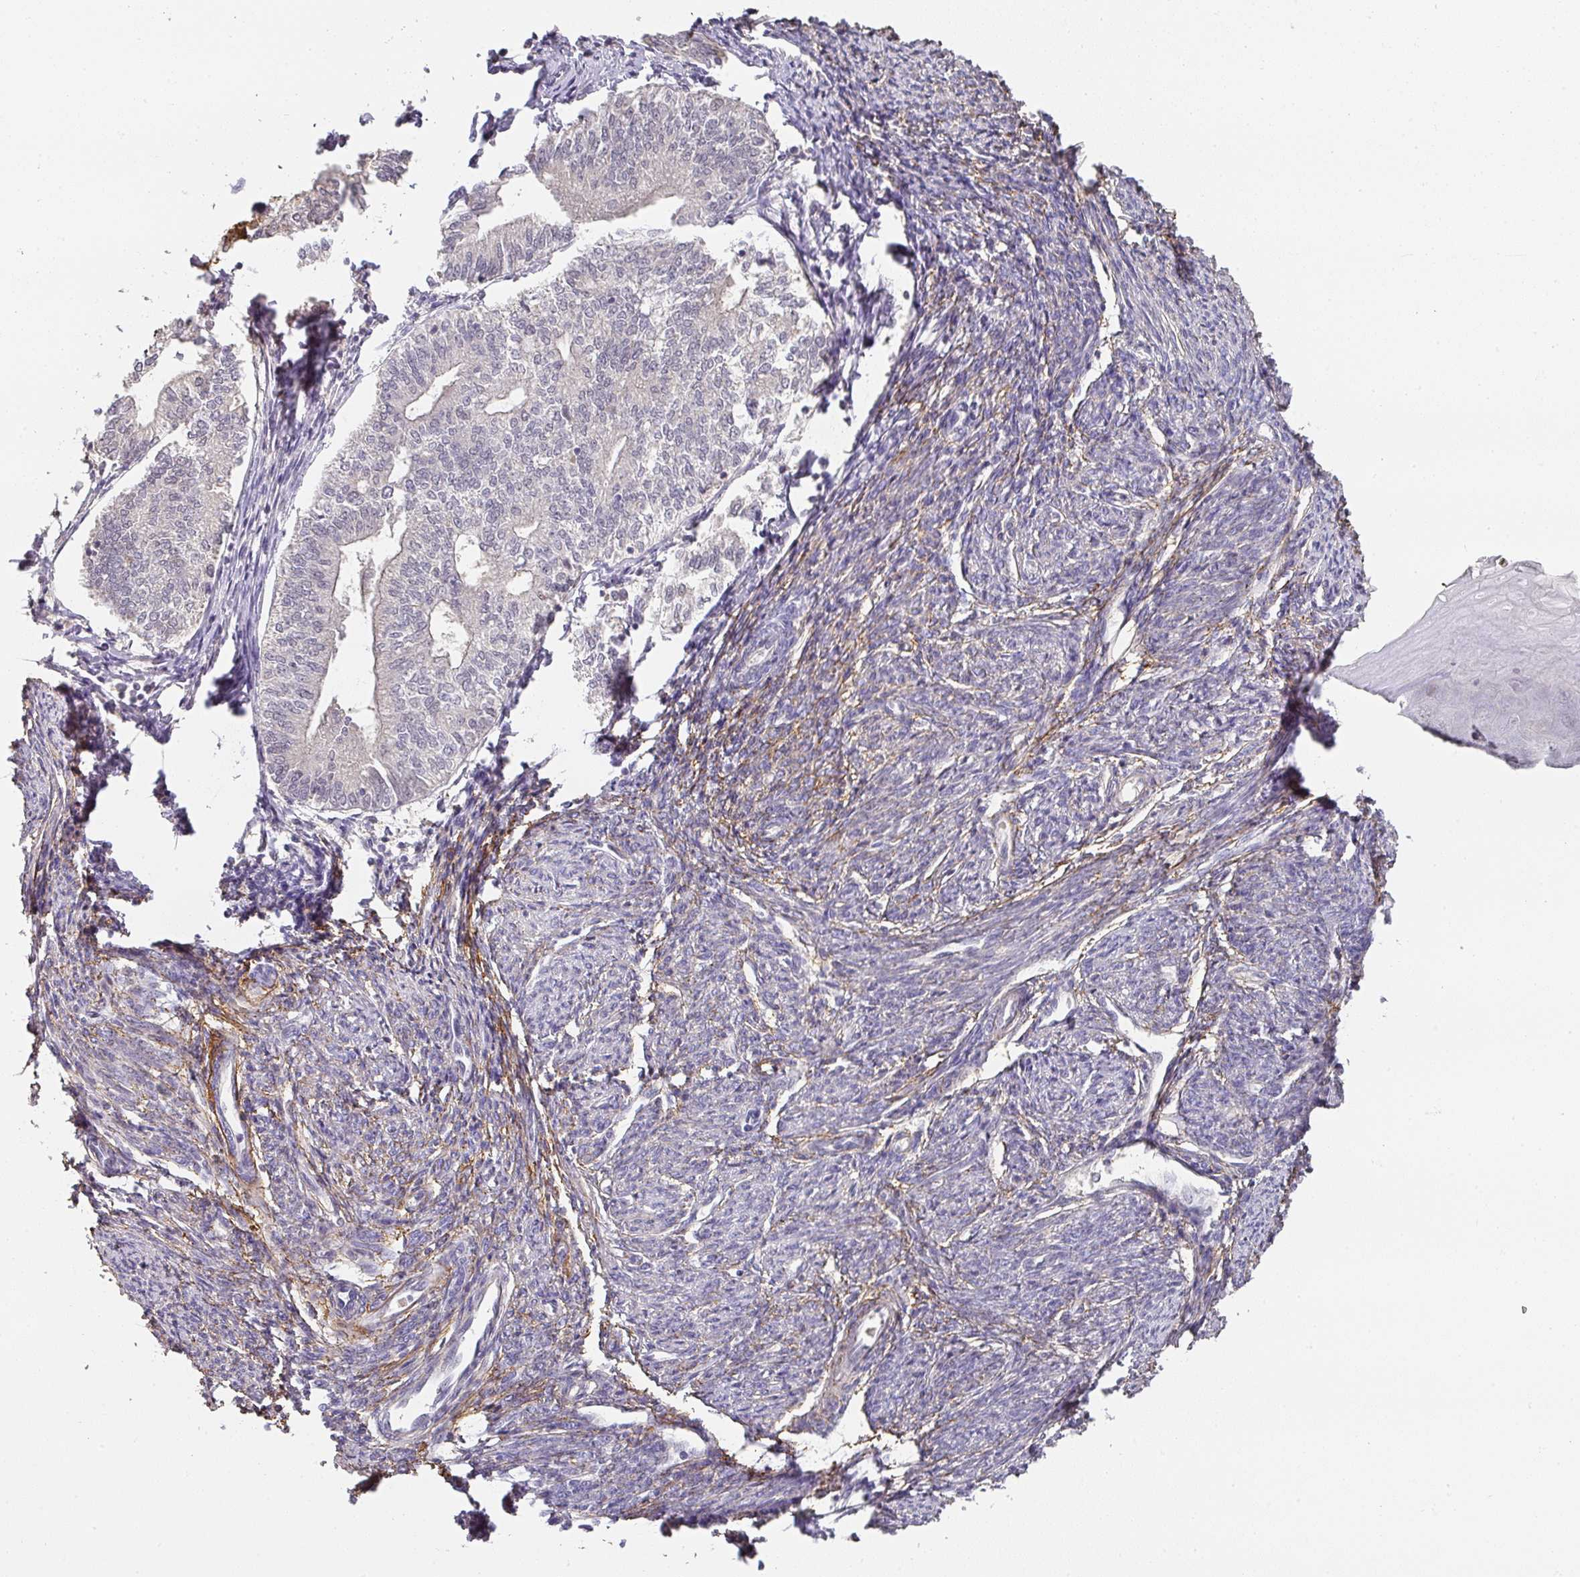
{"staining": {"intensity": "moderate", "quantity": "<25%", "location": "cytoplasmic/membranous"}, "tissue": "smooth muscle", "cell_type": "Smooth muscle cells", "image_type": "normal", "snomed": [{"axis": "morphology", "description": "Normal tissue, NOS"}, {"axis": "topography", "description": "Smooth muscle"}, {"axis": "topography", "description": "Fallopian tube"}], "caption": "Immunohistochemical staining of normal smooth muscle exhibits low levels of moderate cytoplasmic/membranous expression in about <25% of smooth muscle cells. (IHC, brightfield microscopy, high magnification).", "gene": "FOXN4", "patient": {"sex": "female", "age": 59}}